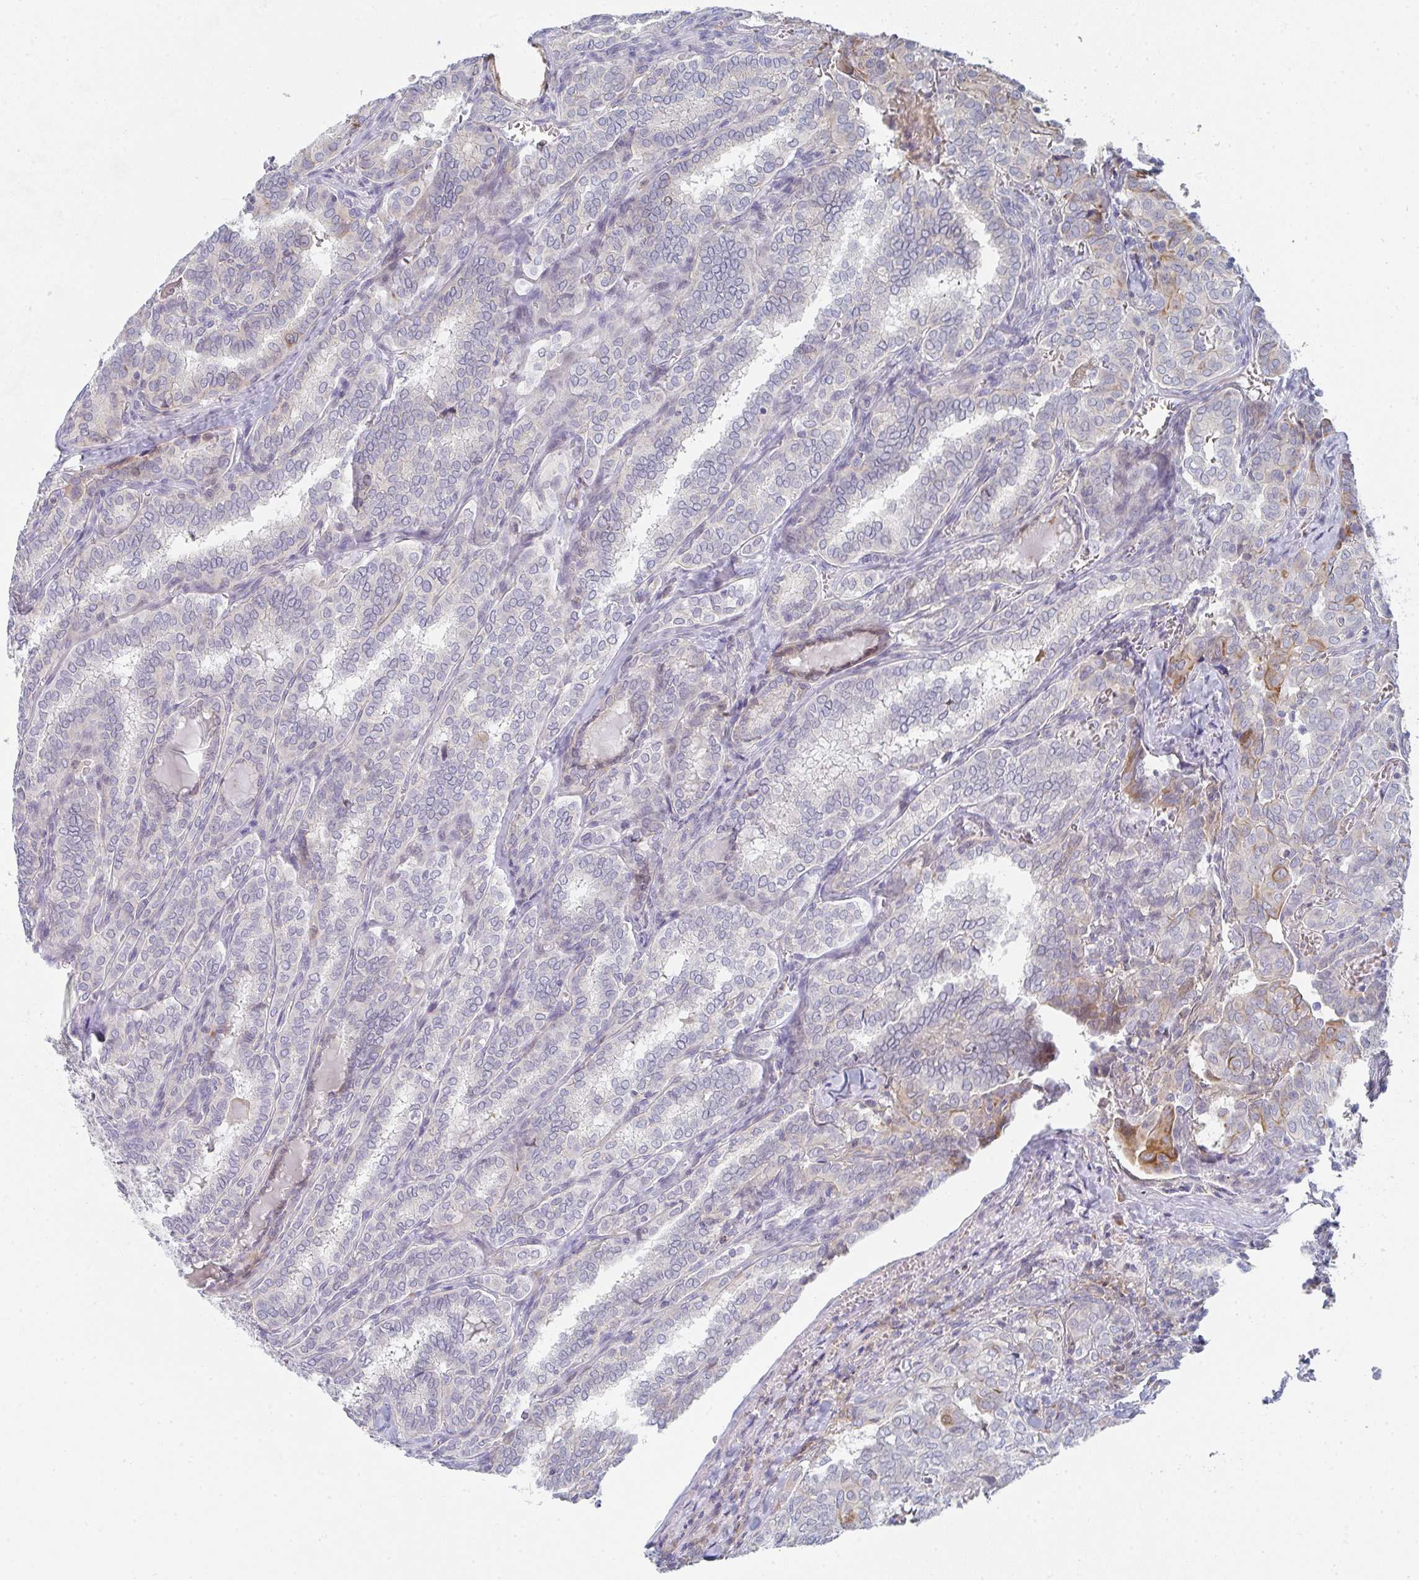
{"staining": {"intensity": "negative", "quantity": "none", "location": "none"}, "tissue": "thyroid cancer", "cell_type": "Tumor cells", "image_type": "cancer", "snomed": [{"axis": "morphology", "description": "Papillary adenocarcinoma, NOS"}, {"axis": "topography", "description": "Thyroid gland"}], "caption": "Tumor cells show no significant positivity in thyroid cancer. (Brightfield microscopy of DAB IHC at high magnification).", "gene": "KLHL33", "patient": {"sex": "female", "age": 30}}